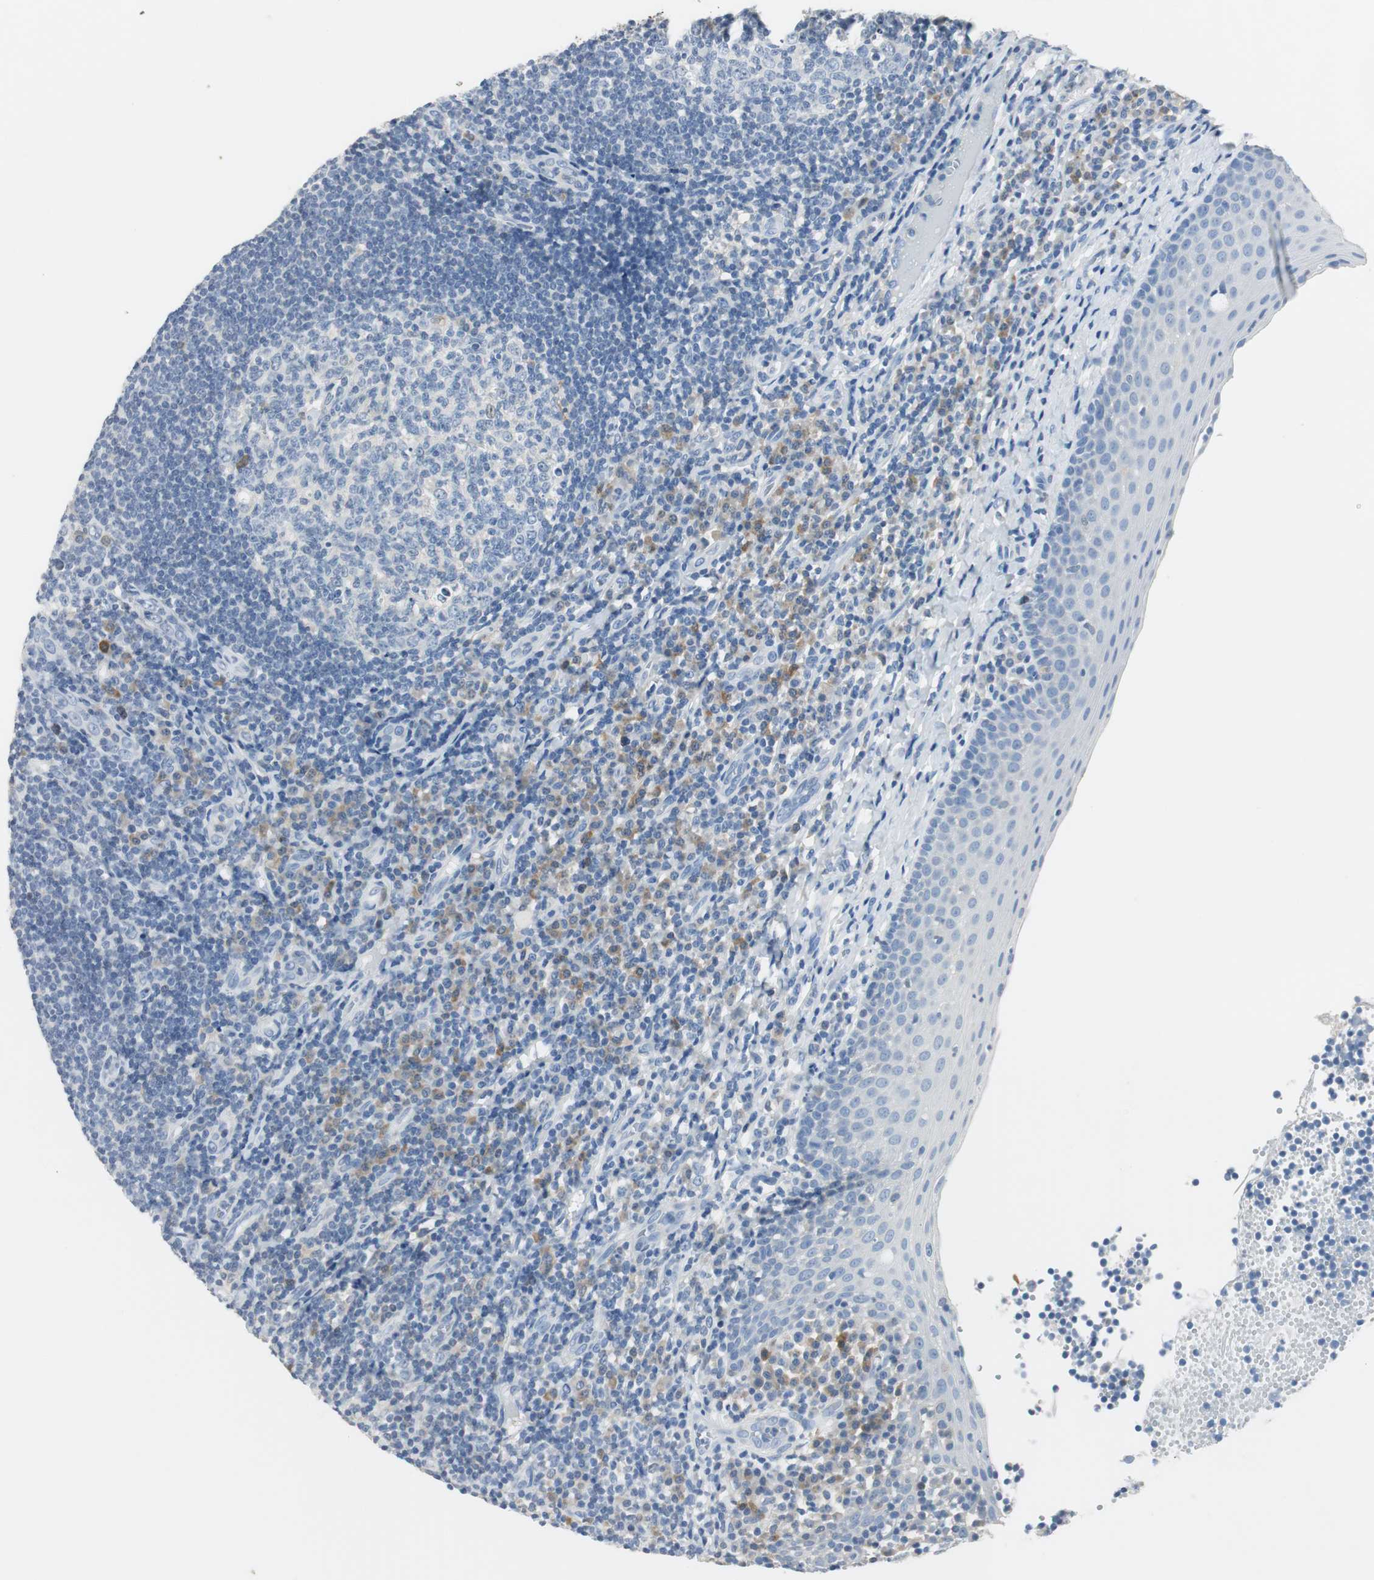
{"staining": {"intensity": "negative", "quantity": "none", "location": "none"}, "tissue": "tonsil", "cell_type": "Germinal center cells", "image_type": "normal", "snomed": [{"axis": "morphology", "description": "Normal tissue, NOS"}, {"axis": "topography", "description": "Tonsil"}], "caption": "Germinal center cells are negative for brown protein staining in normal tonsil. The staining is performed using DAB brown chromogen with nuclei counter-stained in using hematoxylin.", "gene": "FBP1", "patient": {"sex": "female", "age": 40}}